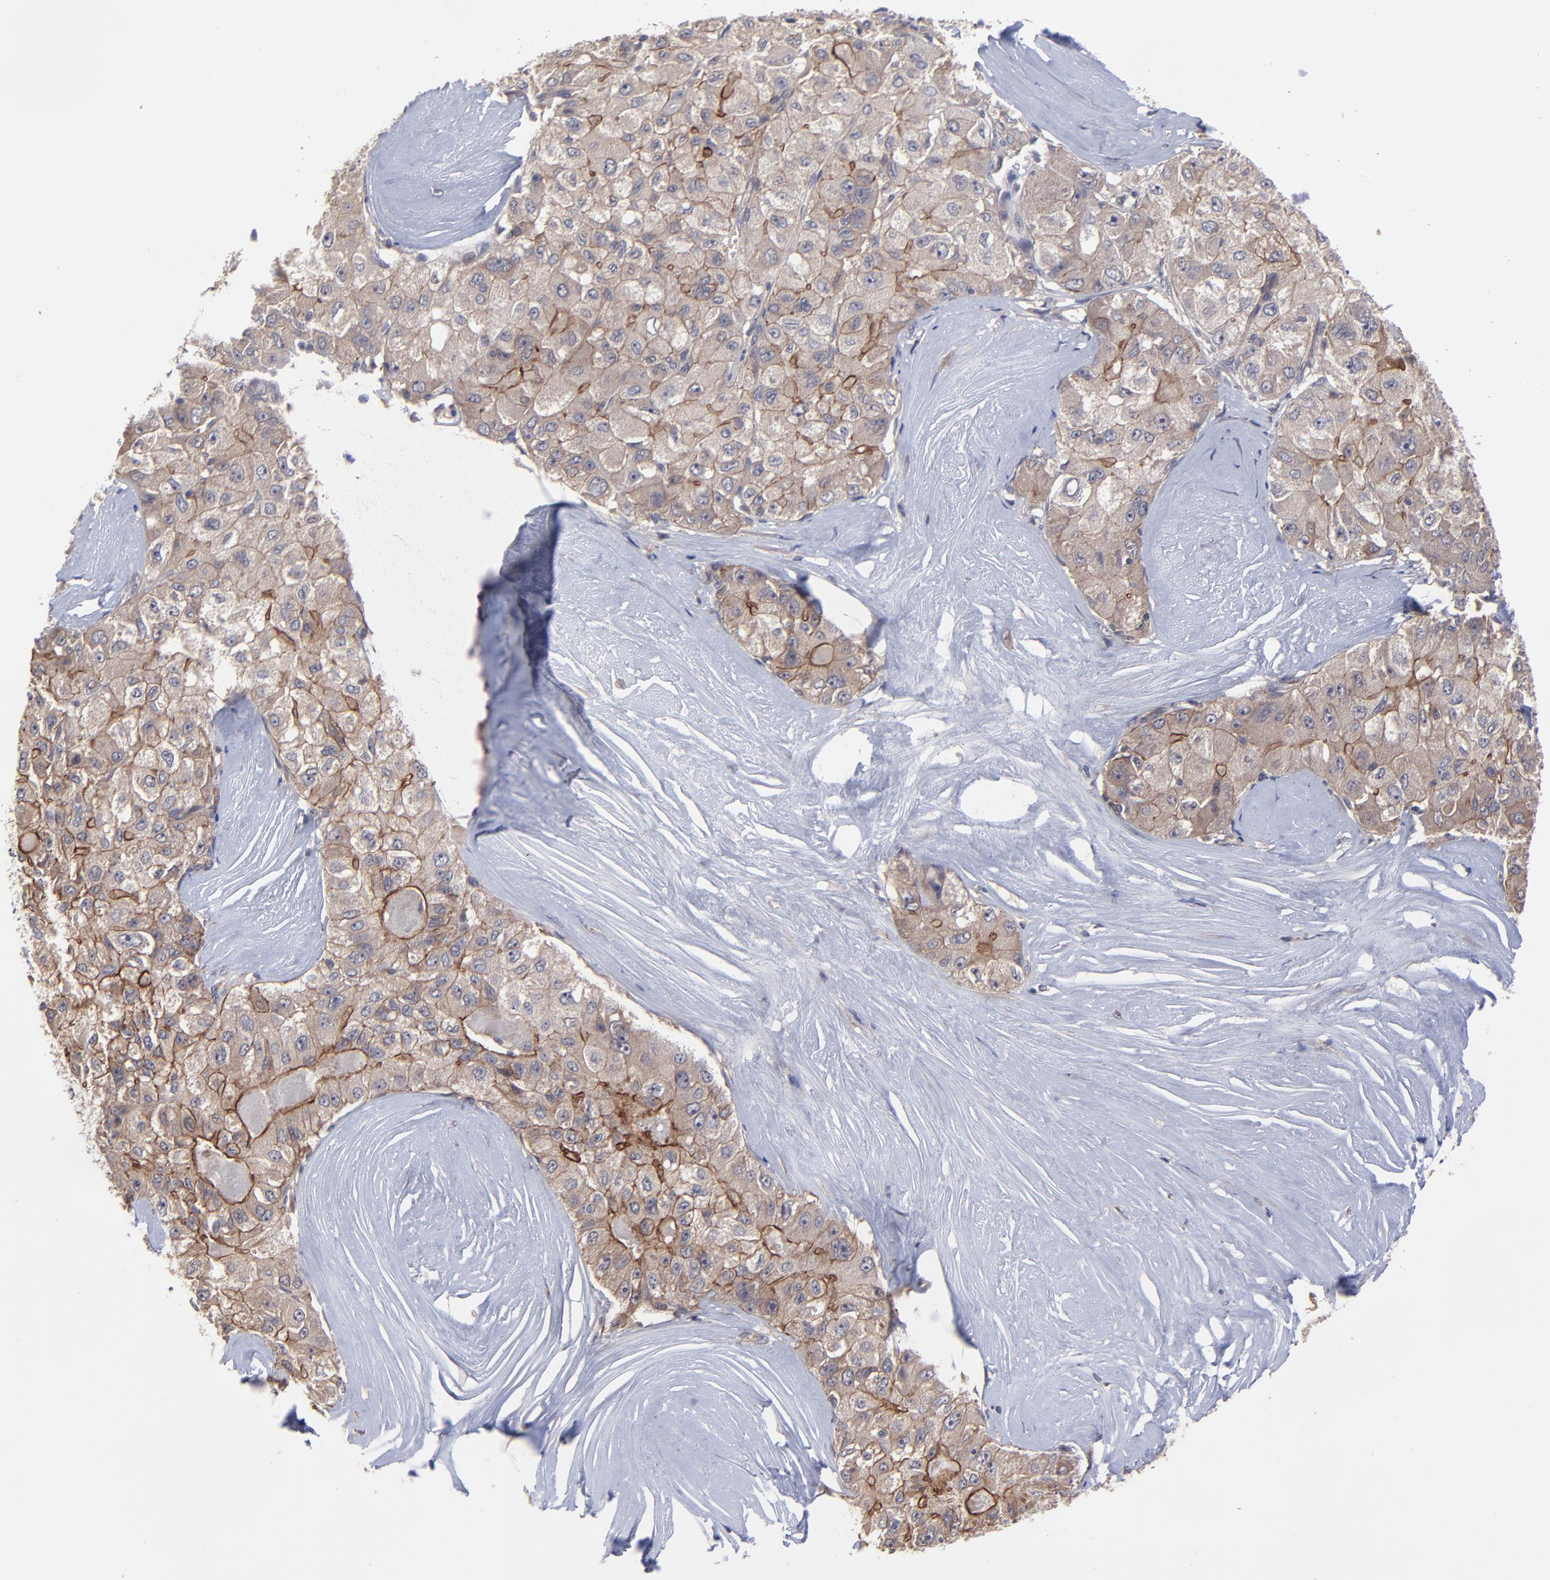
{"staining": {"intensity": "moderate", "quantity": ">75%", "location": "cytoplasmic/membranous"}, "tissue": "liver cancer", "cell_type": "Tumor cells", "image_type": "cancer", "snomed": [{"axis": "morphology", "description": "Carcinoma, Hepatocellular, NOS"}, {"axis": "topography", "description": "Liver"}], "caption": "DAB (3,3'-diaminobenzidine) immunohistochemical staining of liver cancer (hepatocellular carcinoma) exhibits moderate cytoplasmic/membranous protein expression in approximately >75% of tumor cells.", "gene": "ZNF780B", "patient": {"sex": "male", "age": 80}}